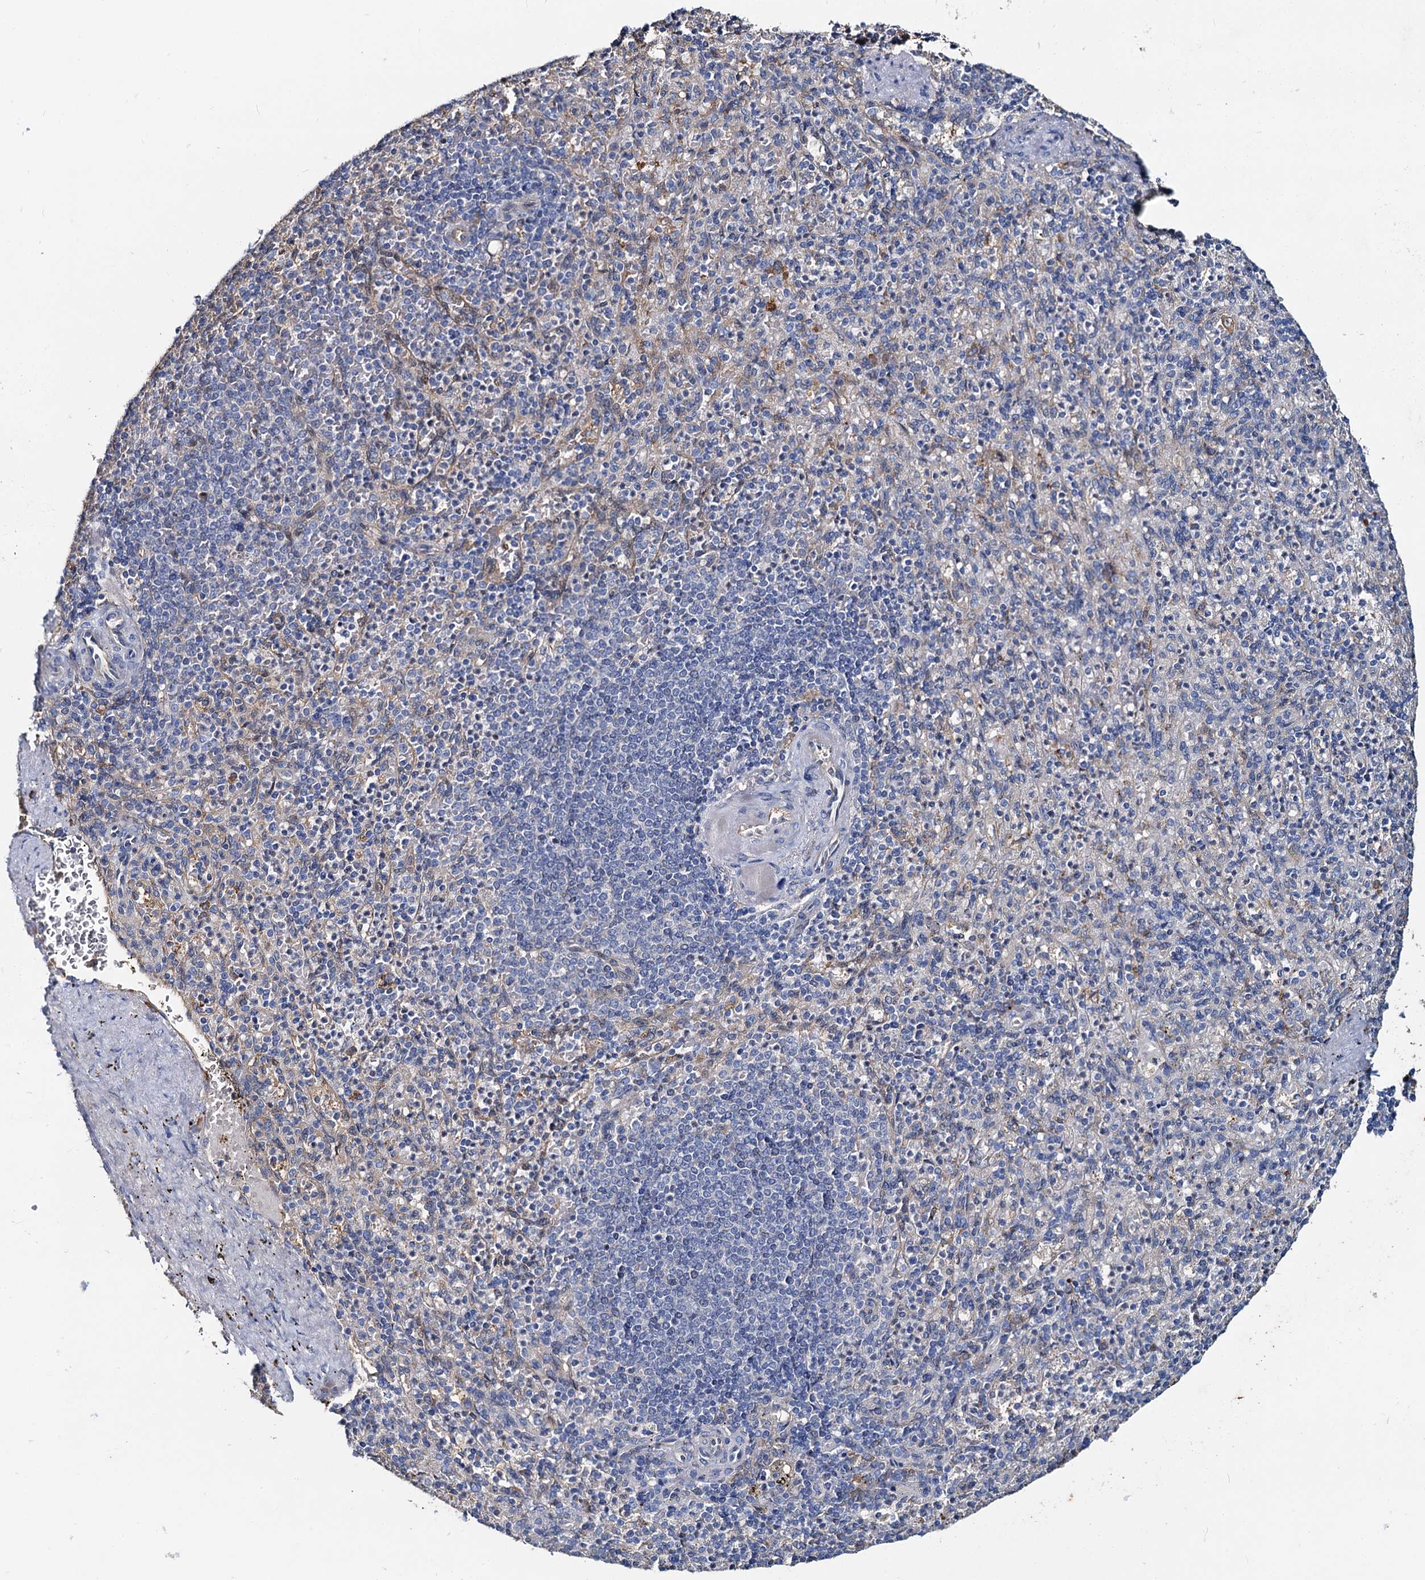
{"staining": {"intensity": "moderate", "quantity": "<25%", "location": "cytoplasmic/membranous"}, "tissue": "spleen", "cell_type": "Cells in red pulp", "image_type": "normal", "snomed": [{"axis": "morphology", "description": "Normal tissue, NOS"}, {"axis": "topography", "description": "Spleen"}], "caption": "The histopathology image displays staining of benign spleen, revealing moderate cytoplasmic/membranous protein expression (brown color) within cells in red pulp. The staining is performed using DAB (3,3'-diaminobenzidine) brown chromogen to label protein expression. The nuclei are counter-stained blue using hematoxylin.", "gene": "IL17RD", "patient": {"sex": "female", "age": 74}}